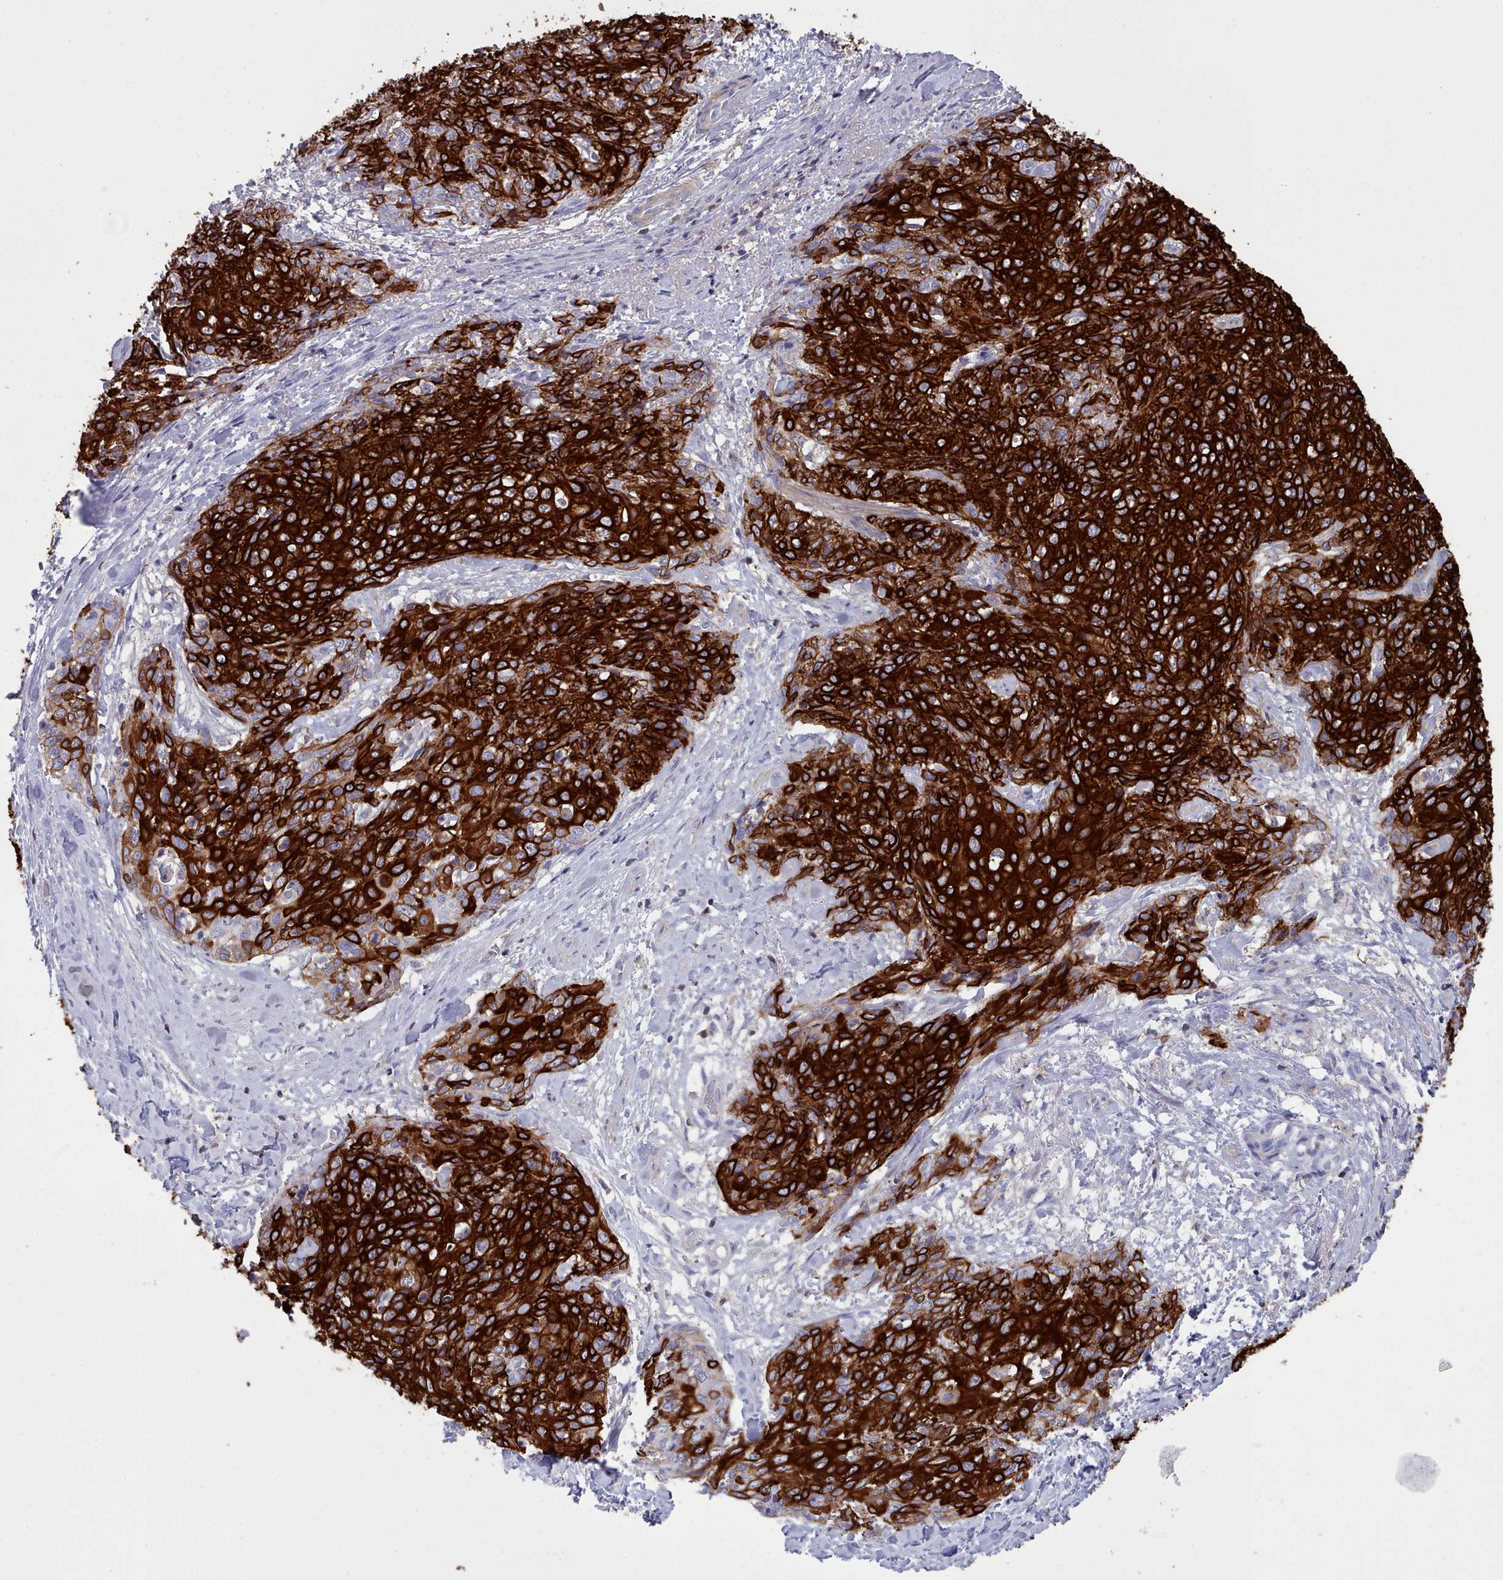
{"staining": {"intensity": "strong", "quantity": ">75%", "location": "cytoplasmic/membranous"}, "tissue": "skin cancer", "cell_type": "Tumor cells", "image_type": "cancer", "snomed": [{"axis": "morphology", "description": "Squamous cell carcinoma, NOS"}, {"axis": "topography", "description": "Skin"}, {"axis": "topography", "description": "Vulva"}], "caption": "This is an image of IHC staining of squamous cell carcinoma (skin), which shows strong positivity in the cytoplasmic/membranous of tumor cells.", "gene": "RAC2", "patient": {"sex": "female", "age": 85}}